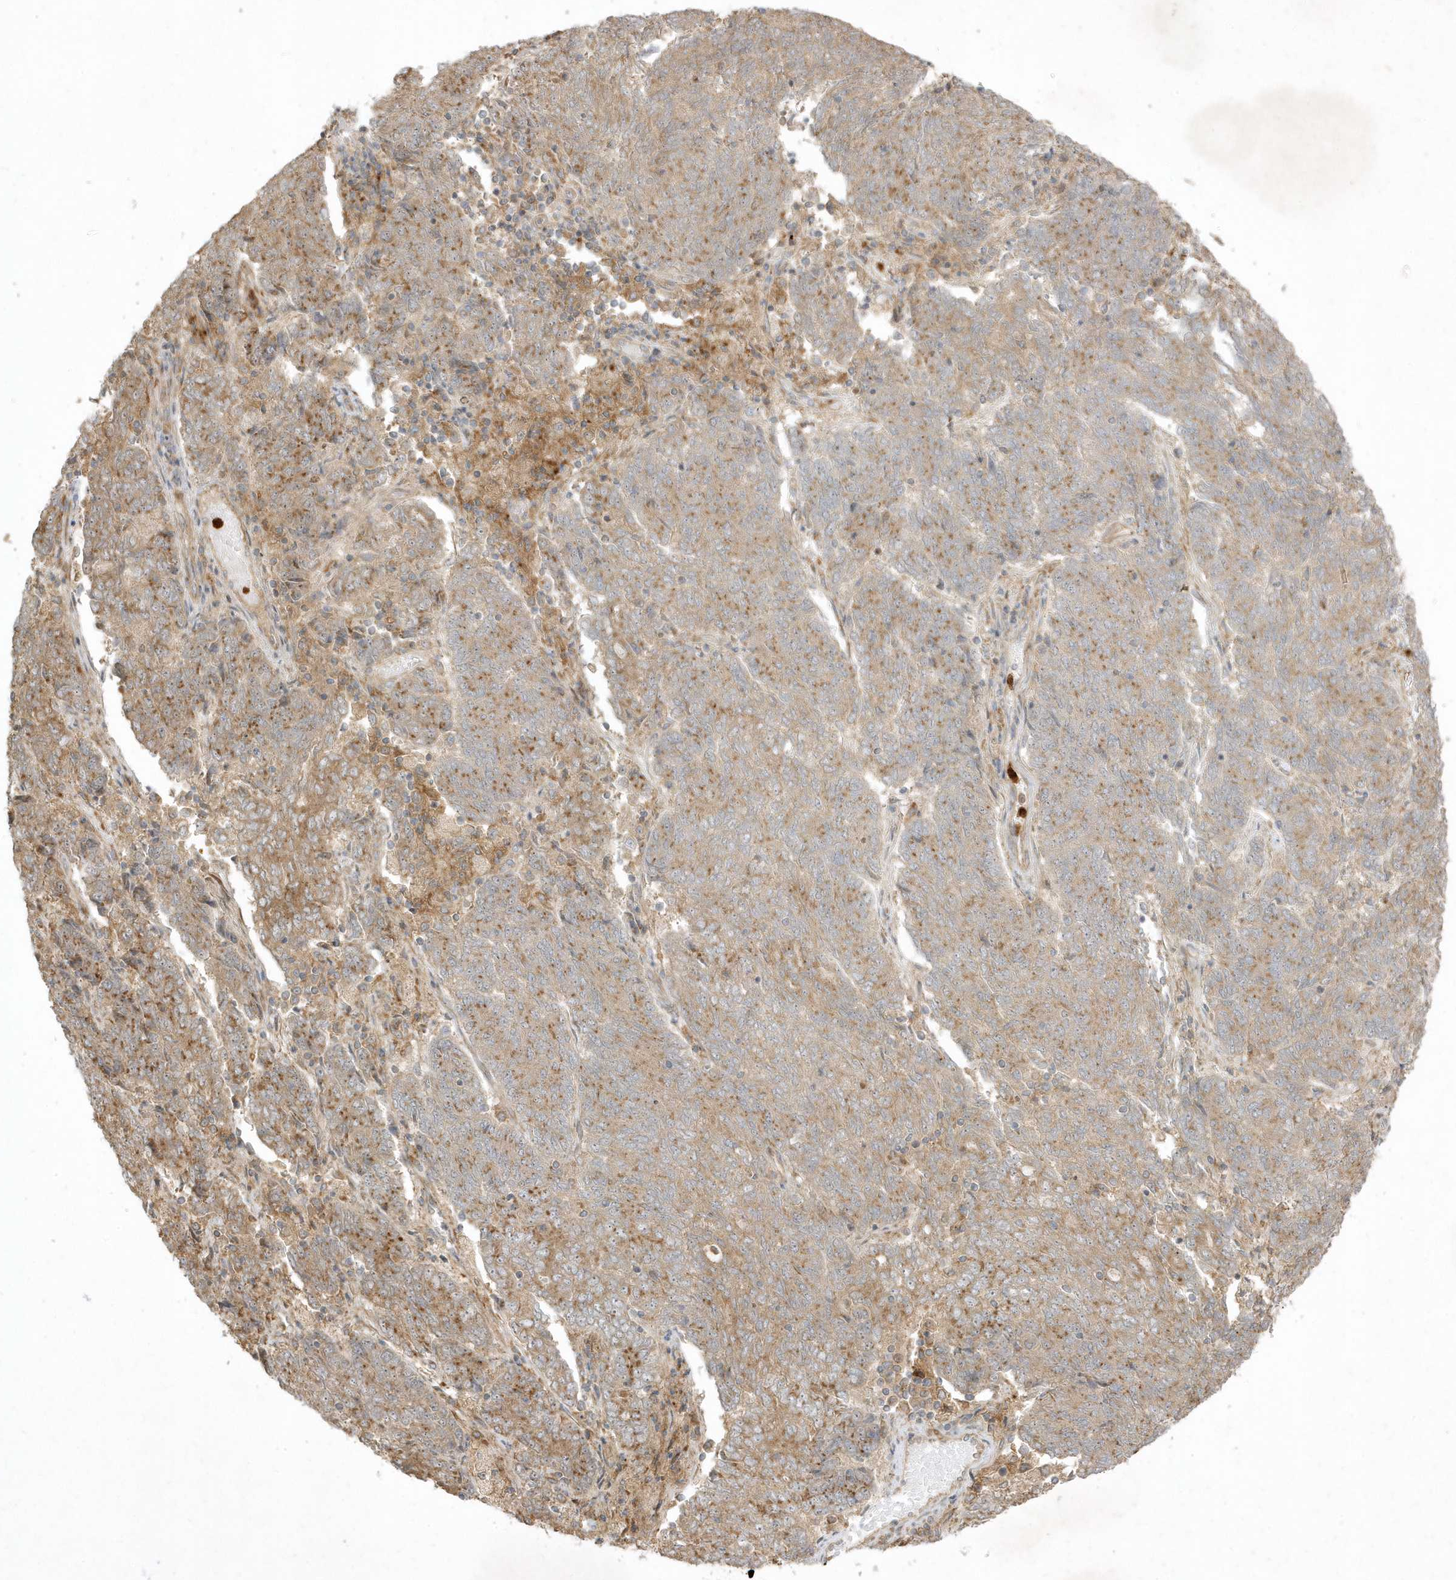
{"staining": {"intensity": "moderate", "quantity": "25%-75%", "location": "cytoplasmic/membranous"}, "tissue": "endometrial cancer", "cell_type": "Tumor cells", "image_type": "cancer", "snomed": [{"axis": "morphology", "description": "Adenocarcinoma, NOS"}, {"axis": "topography", "description": "Endometrium"}], "caption": "This photomicrograph displays immunohistochemistry staining of human adenocarcinoma (endometrial), with medium moderate cytoplasmic/membranous positivity in about 25%-75% of tumor cells.", "gene": "IFT57", "patient": {"sex": "female", "age": 80}}